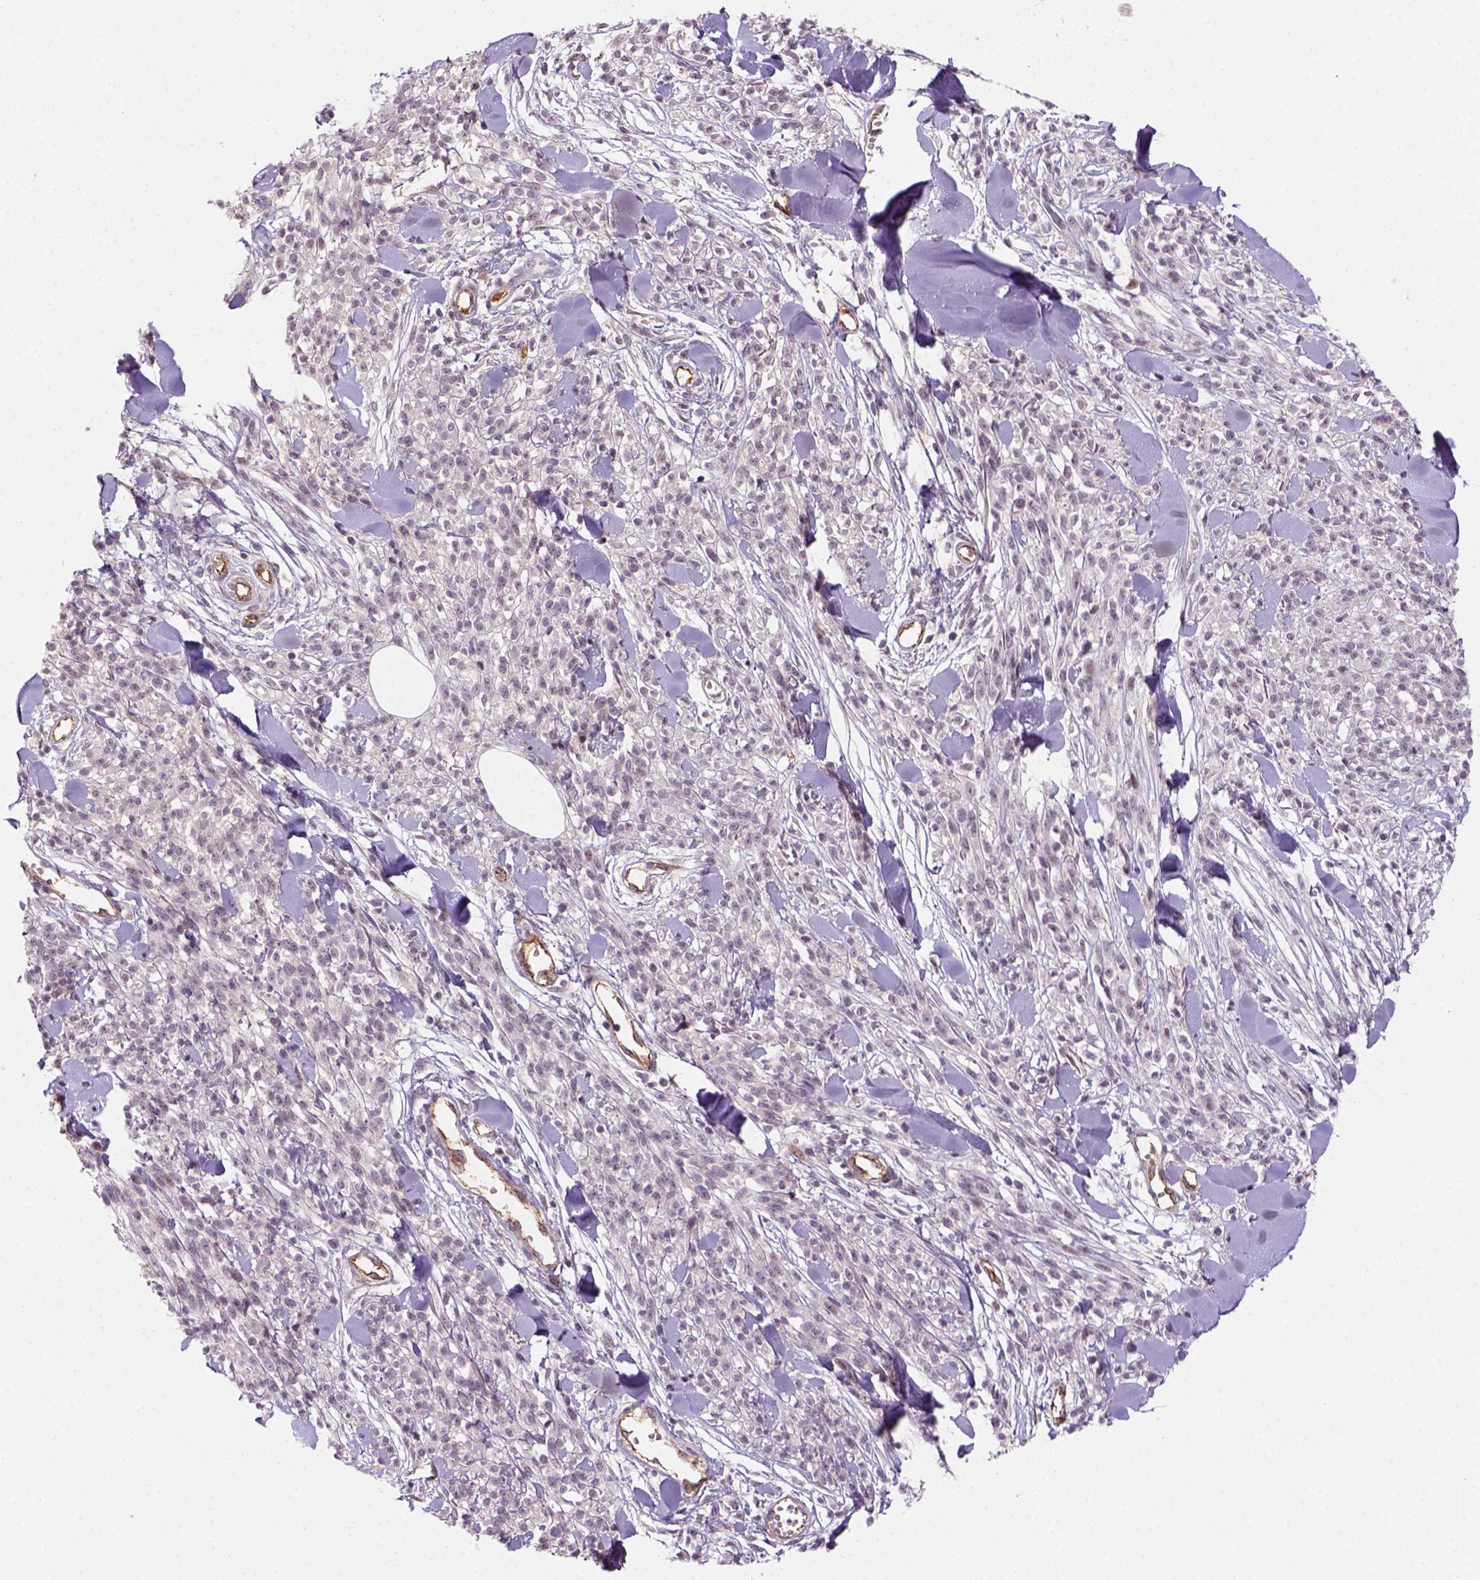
{"staining": {"intensity": "negative", "quantity": "none", "location": "none"}, "tissue": "melanoma", "cell_type": "Tumor cells", "image_type": "cancer", "snomed": [{"axis": "morphology", "description": "Malignant melanoma, NOS"}, {"axis": "topography", "description": "Skin"}, {"axis": "topography", "description": "Skin of trunk"}], "caption": "This is an immunohistochemistry (IHC) histopathology image of melanoma. There is no staining in tumor cells.", "gene": "VSTM5", "patient": {"sex": "male", "age": 74}}